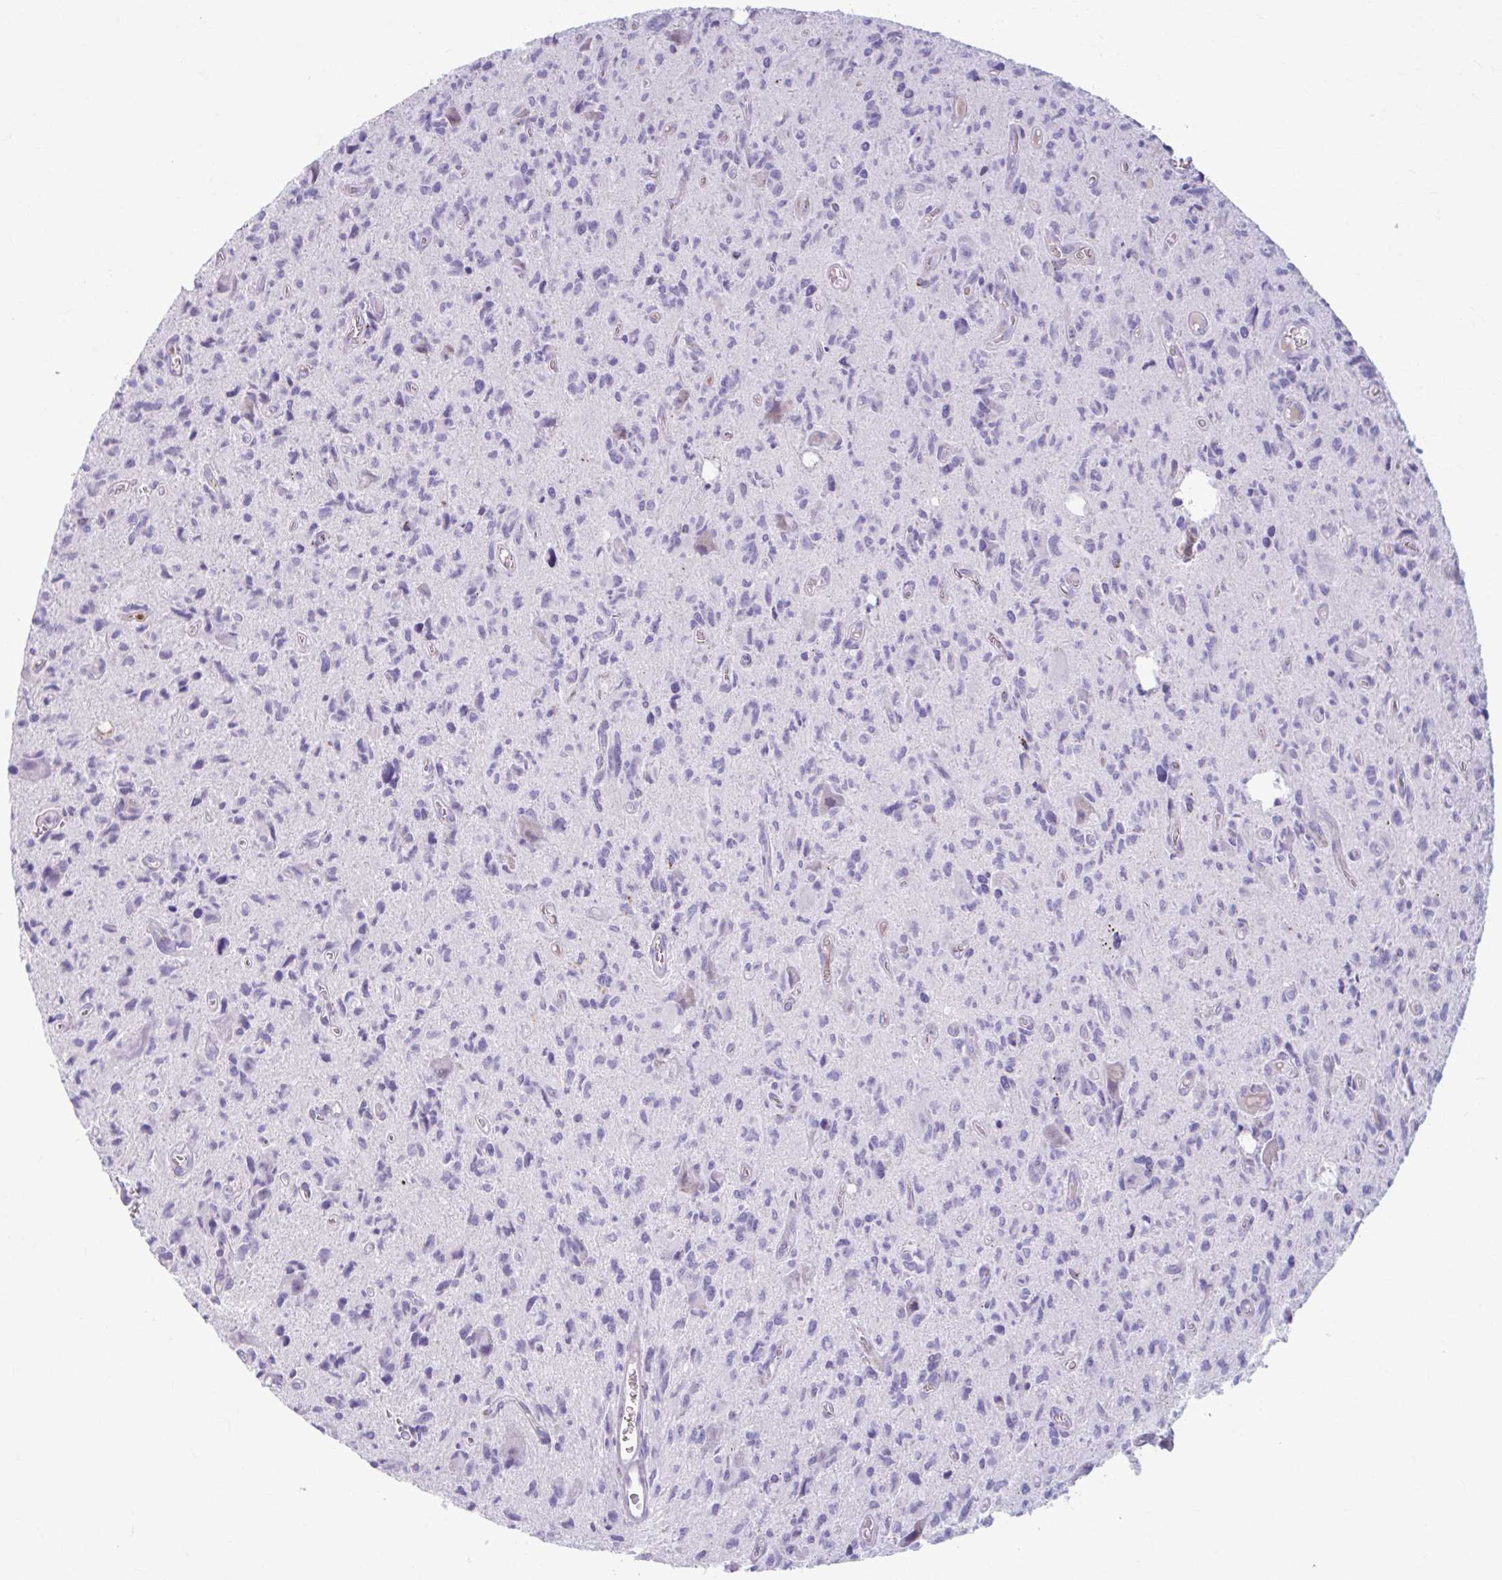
{"staining": {"intensity": "negative", "quantity": "none", "location": "none"}, "tissue": "glioma", "cell_type": "Tumor cells", "image_type": "cancer", "snomed": [{"axis": "morphology", "description": "Glioma, malignant, High grade"}, {"axis": "topography", "description": "Brain"}], "caption": "Protein analysis of glioma displays no significant positivity in tumor cells. (Stains: DAB IHC with hematoxylin counter stain, Microscopy: brightfield microscopy at high magnification).", "gene": "C12orf71", "patient": {"sex": "male", "age": 76}}